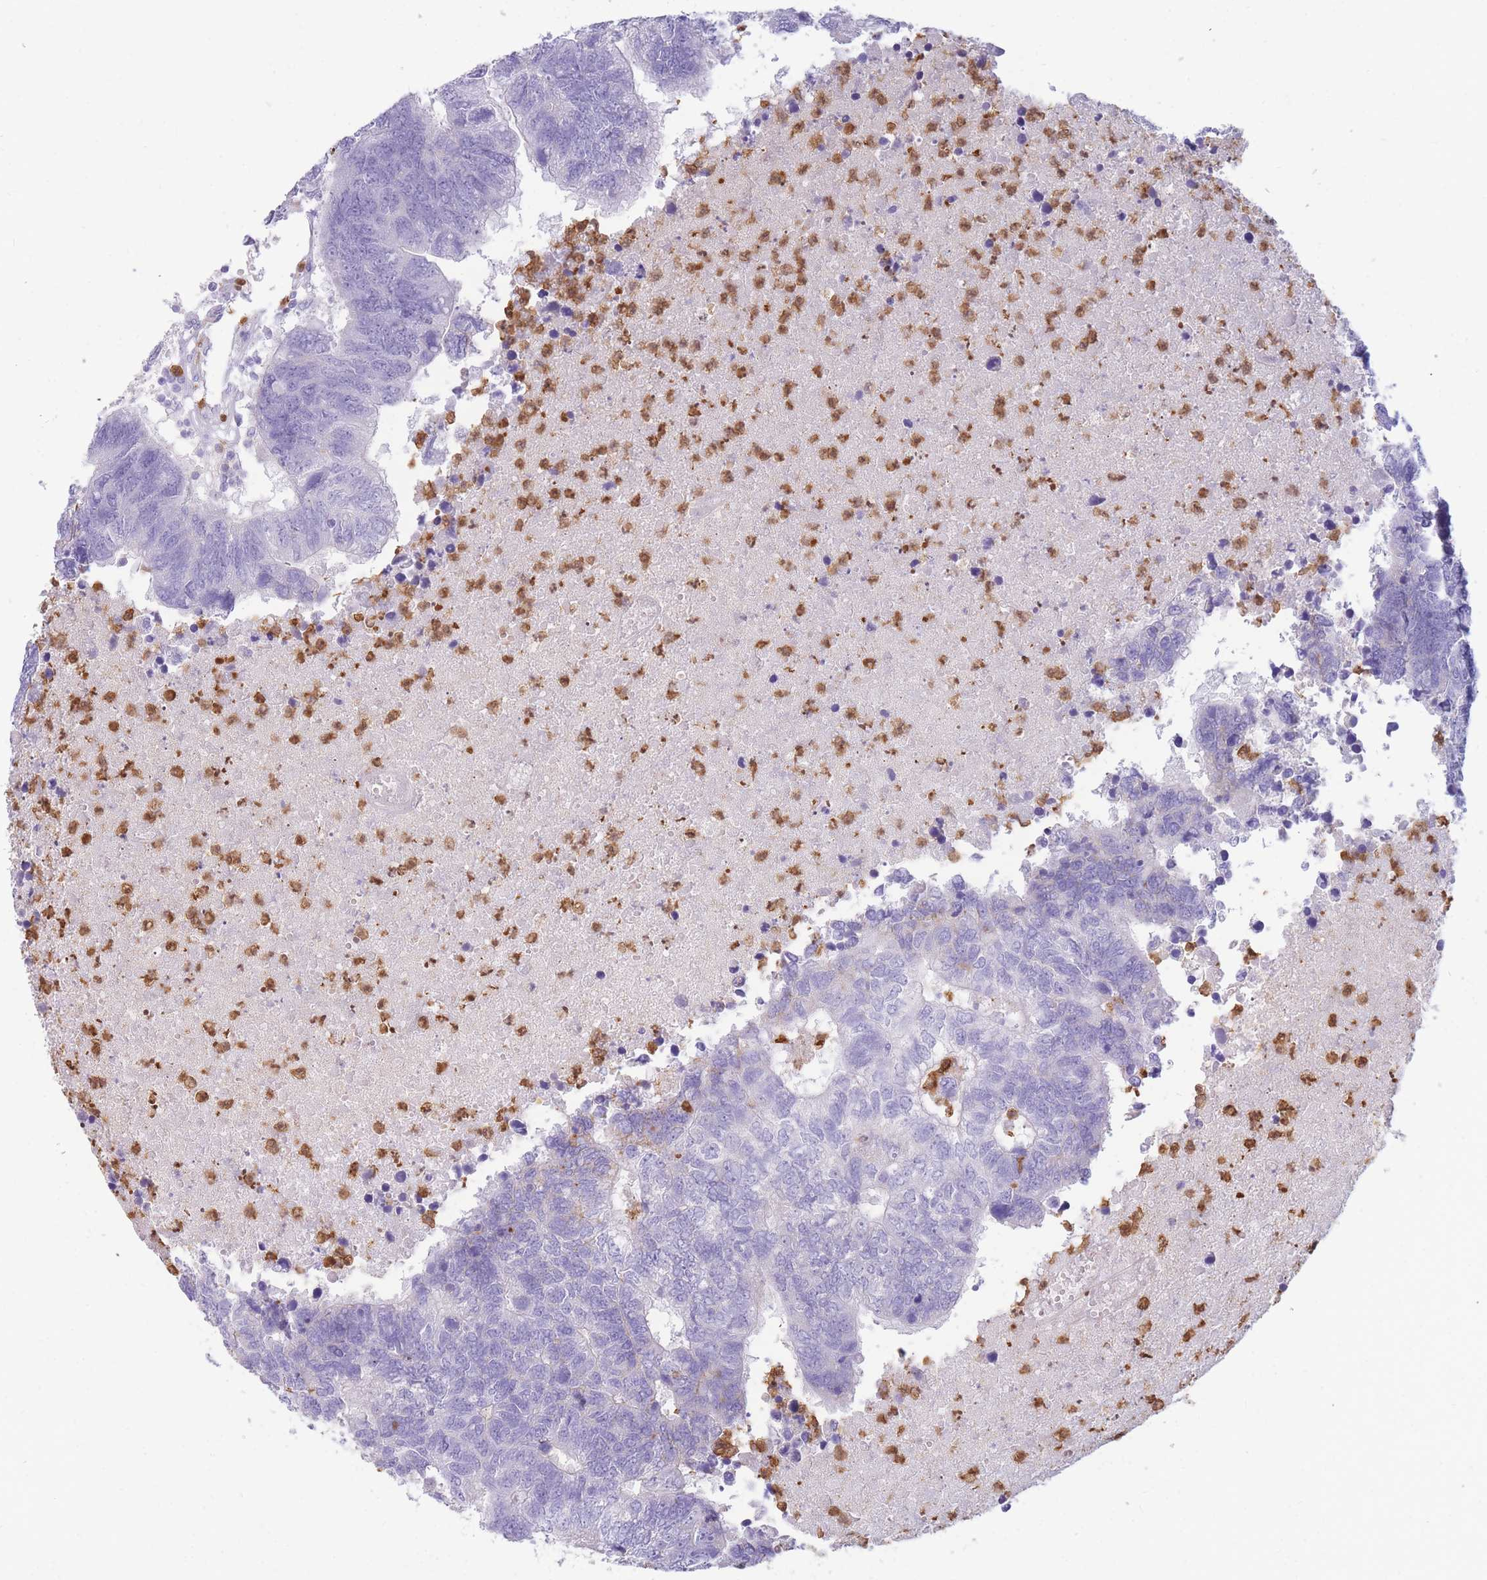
{"staining": {"intensity": "negative", "quantity": "none", "location": "none"}, "tissue": "colorectal cancer", "cell_type": "Tumor cells", "image_type": "cancer", "snomed": [{"axis": "morphology", "description": "Adenocarcinoma, NOS"}, {"axis": "topography", "description": "Colon"}], "caption": "Immunohistochemical staining of human colorectal adenocarcinoma reveals no significant positivity in tumor cells.", "gene": "TPSAB1", "patient": {"sex": "female", "age": 48}}